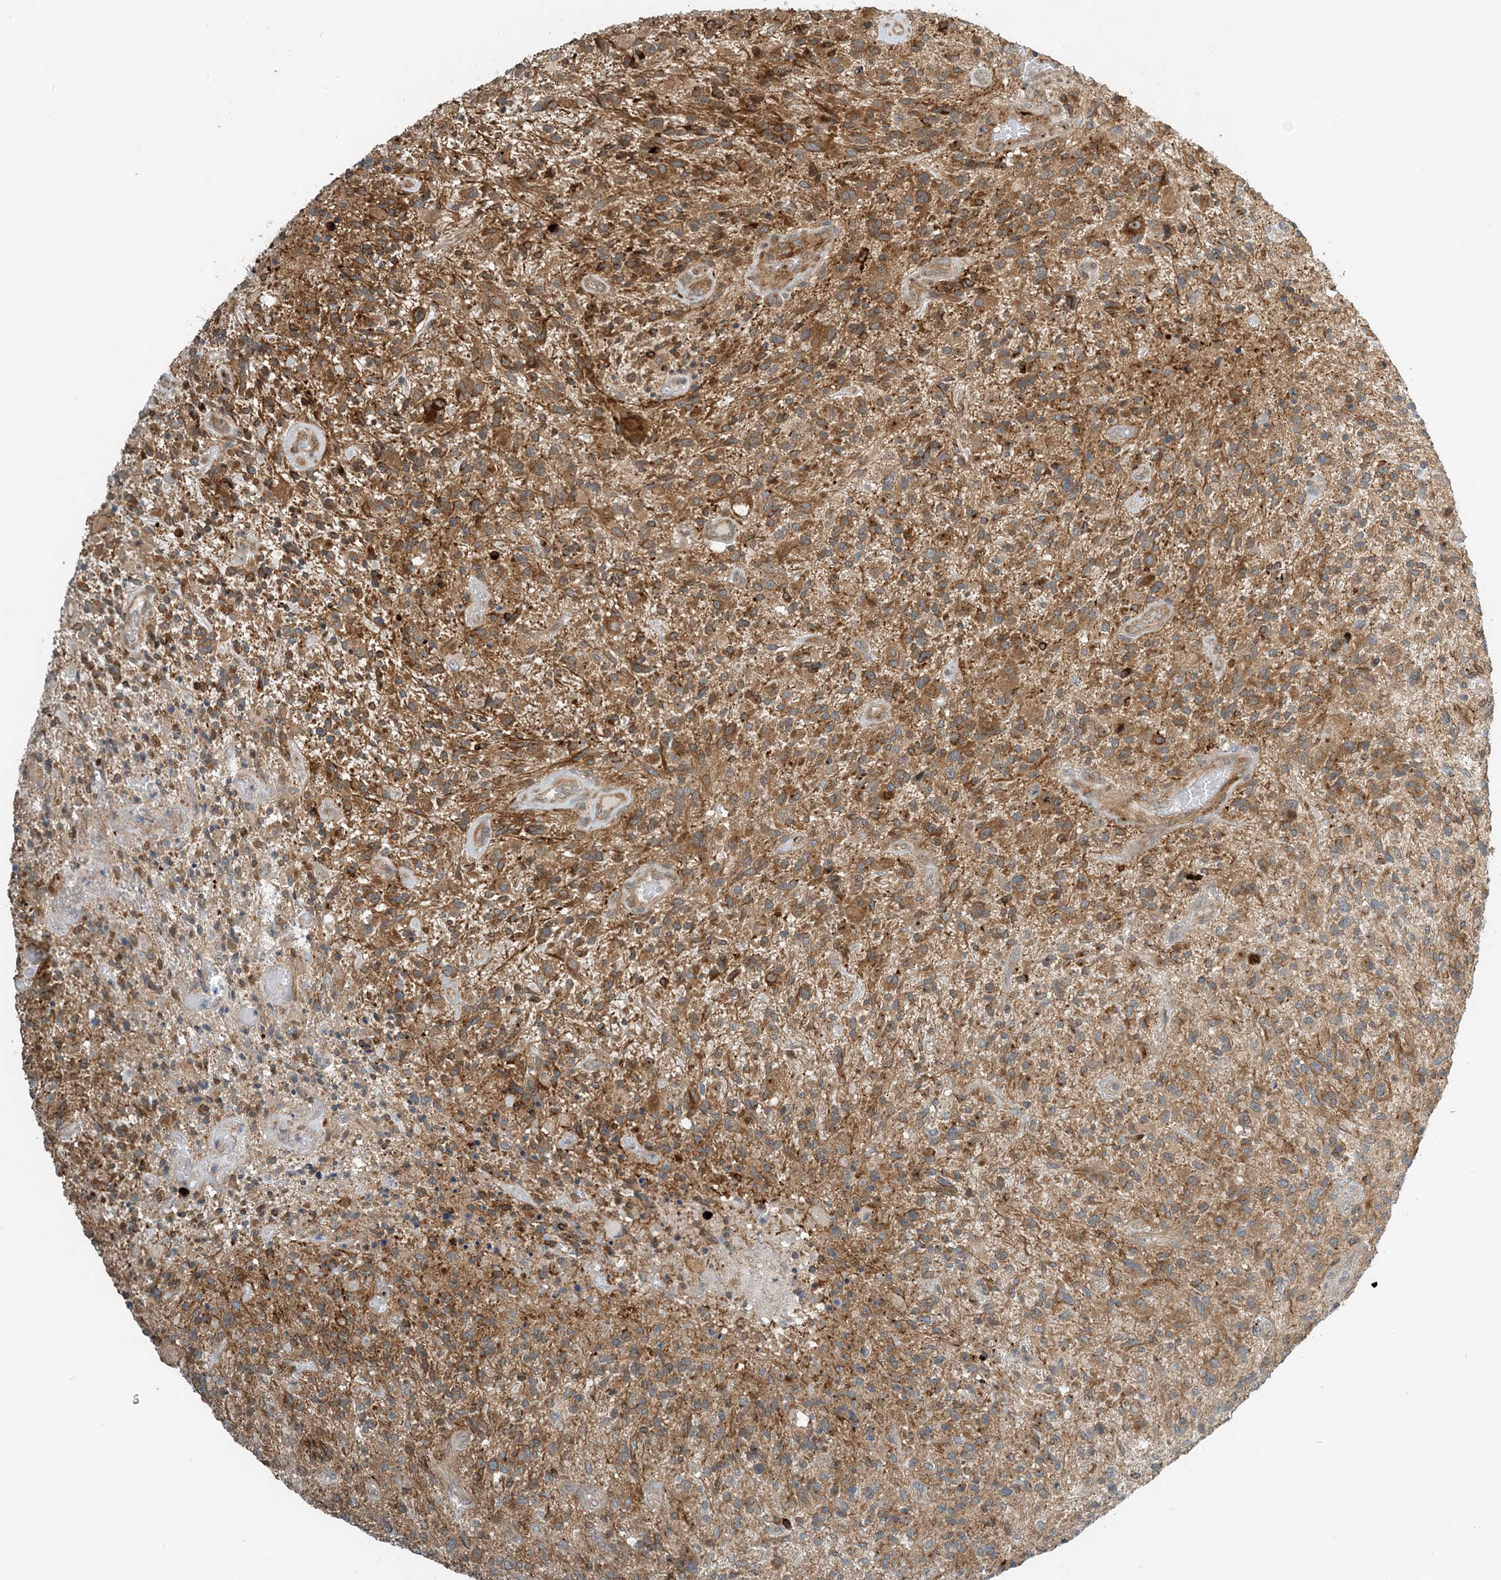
{"staining": {"intensity": "moderate", "quantity": "25%-75%", "location": "cytoplasmic/membranous"}, "tissue": "glioma", "cell_type": "Tumor cells", "image_type": "cancer", "snomed": [{"axis": "morphology", "description": "Glioma, malignant, High grade"}, {"axis": "topography", "description": "Brain"}], "caption": "Brown immunohistochemical staining in human malignant glioma (high-grade) shows moderate cytoplasmic/membranous positivity in about 25%-75% of tumor cells. The staining was performed using DAB to visualize the protein expression in brown, while the nuclei were stained in blue with hematoxylin (Magnification: 20x).", "gene": "ZBTB3", "patient": {"sex": "male", "age": 47}}